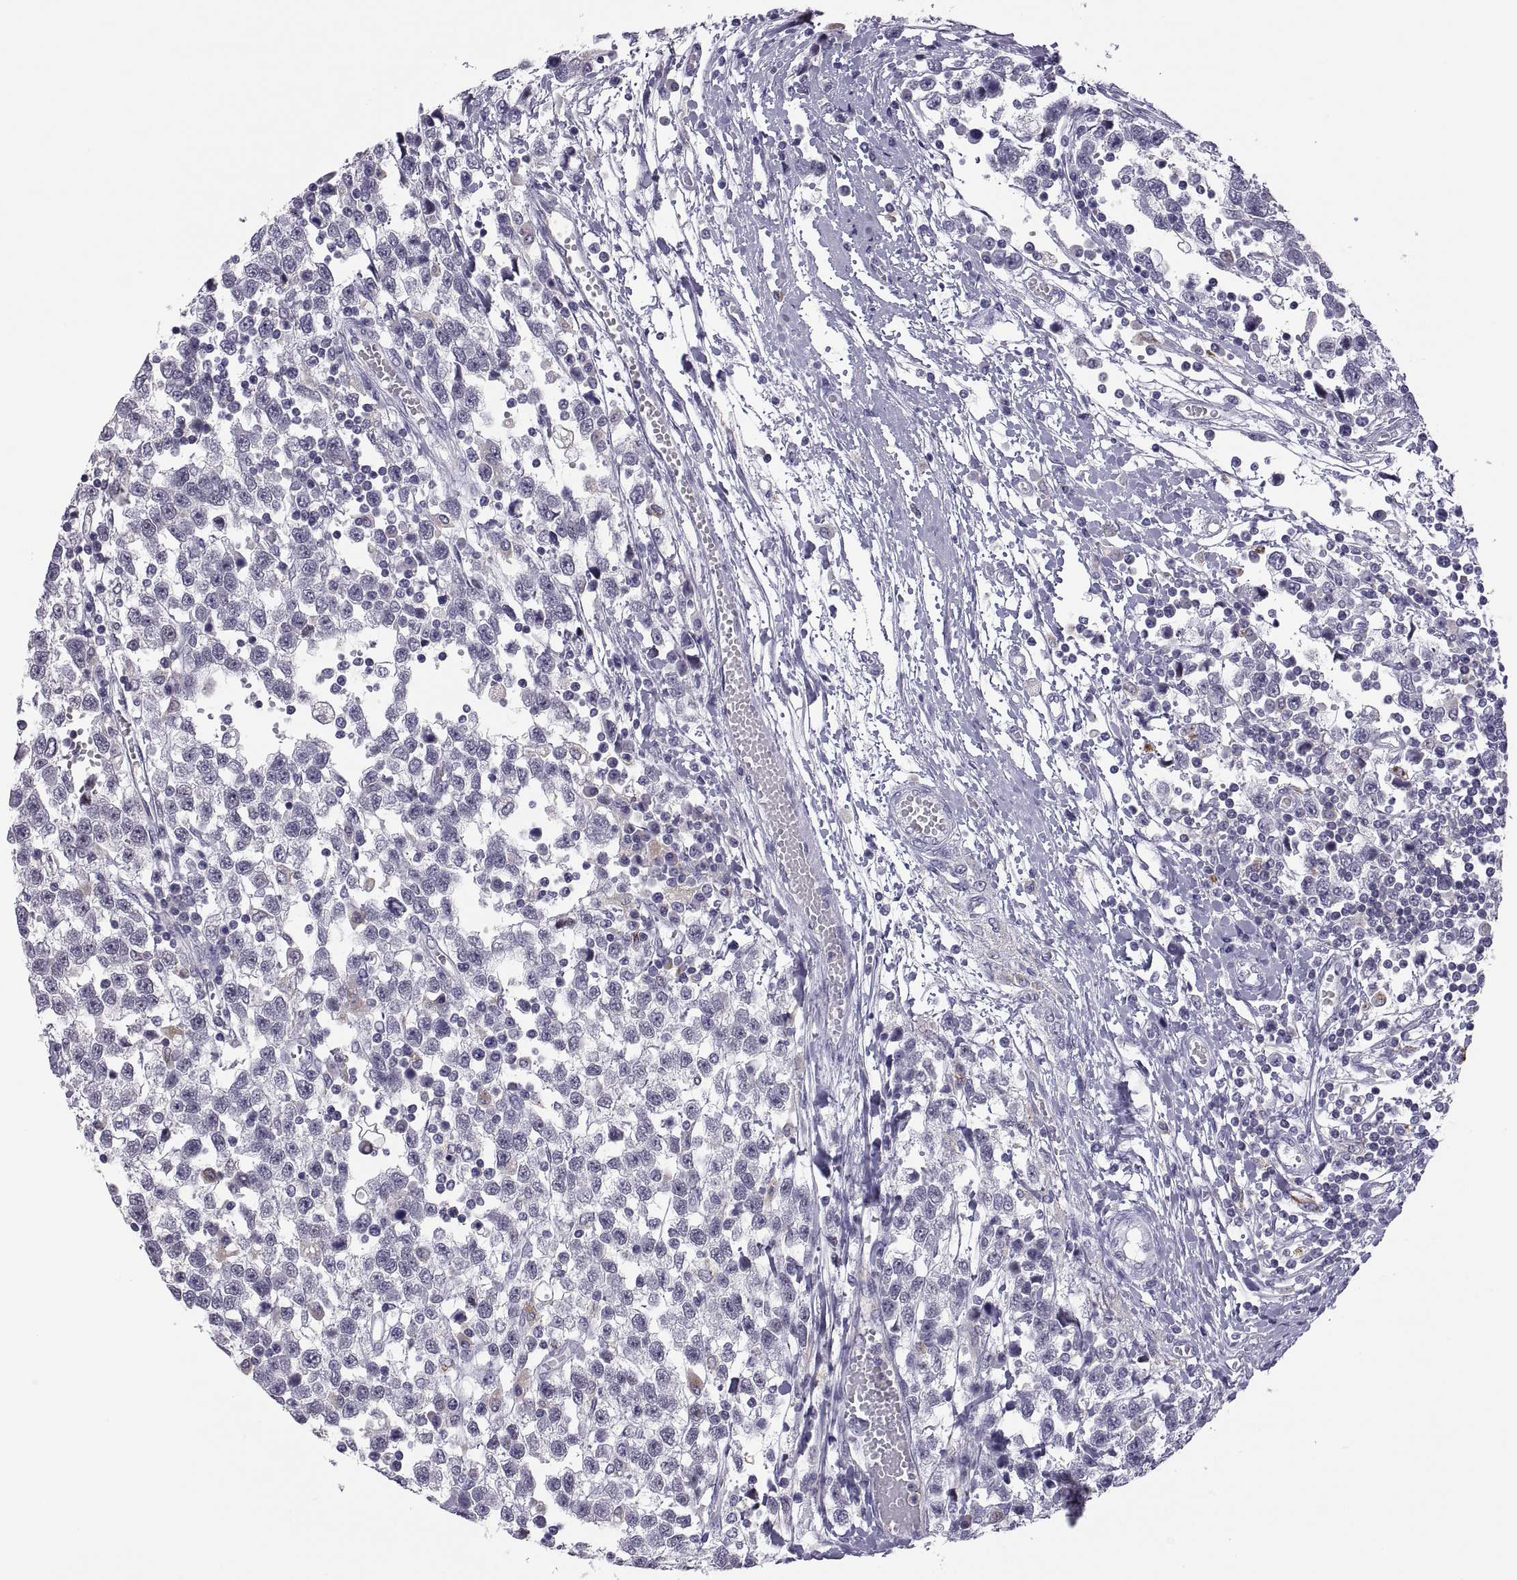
{"staining": {"intensity": "negative", "quantity": "none", "location": "none"}, "tissue": "testis cancer", "cell_type": "Tumor cells", "image_type": "cancer", "snomed": [{"axis": "morphology", "description": "Seminoma, NOS"}, {"axis": "topography", "description": "Testis"}], "caption": "Immunohistochemistry photomicrograph of human testis cancer stained for a protein (brown), which exhibits no staining in tumor cells. (Immunohistochemistry (ihc), brightfield microscopy, high magnification).", "gene": "RGS19", "patient": {"sex": "male", "age": 34}}